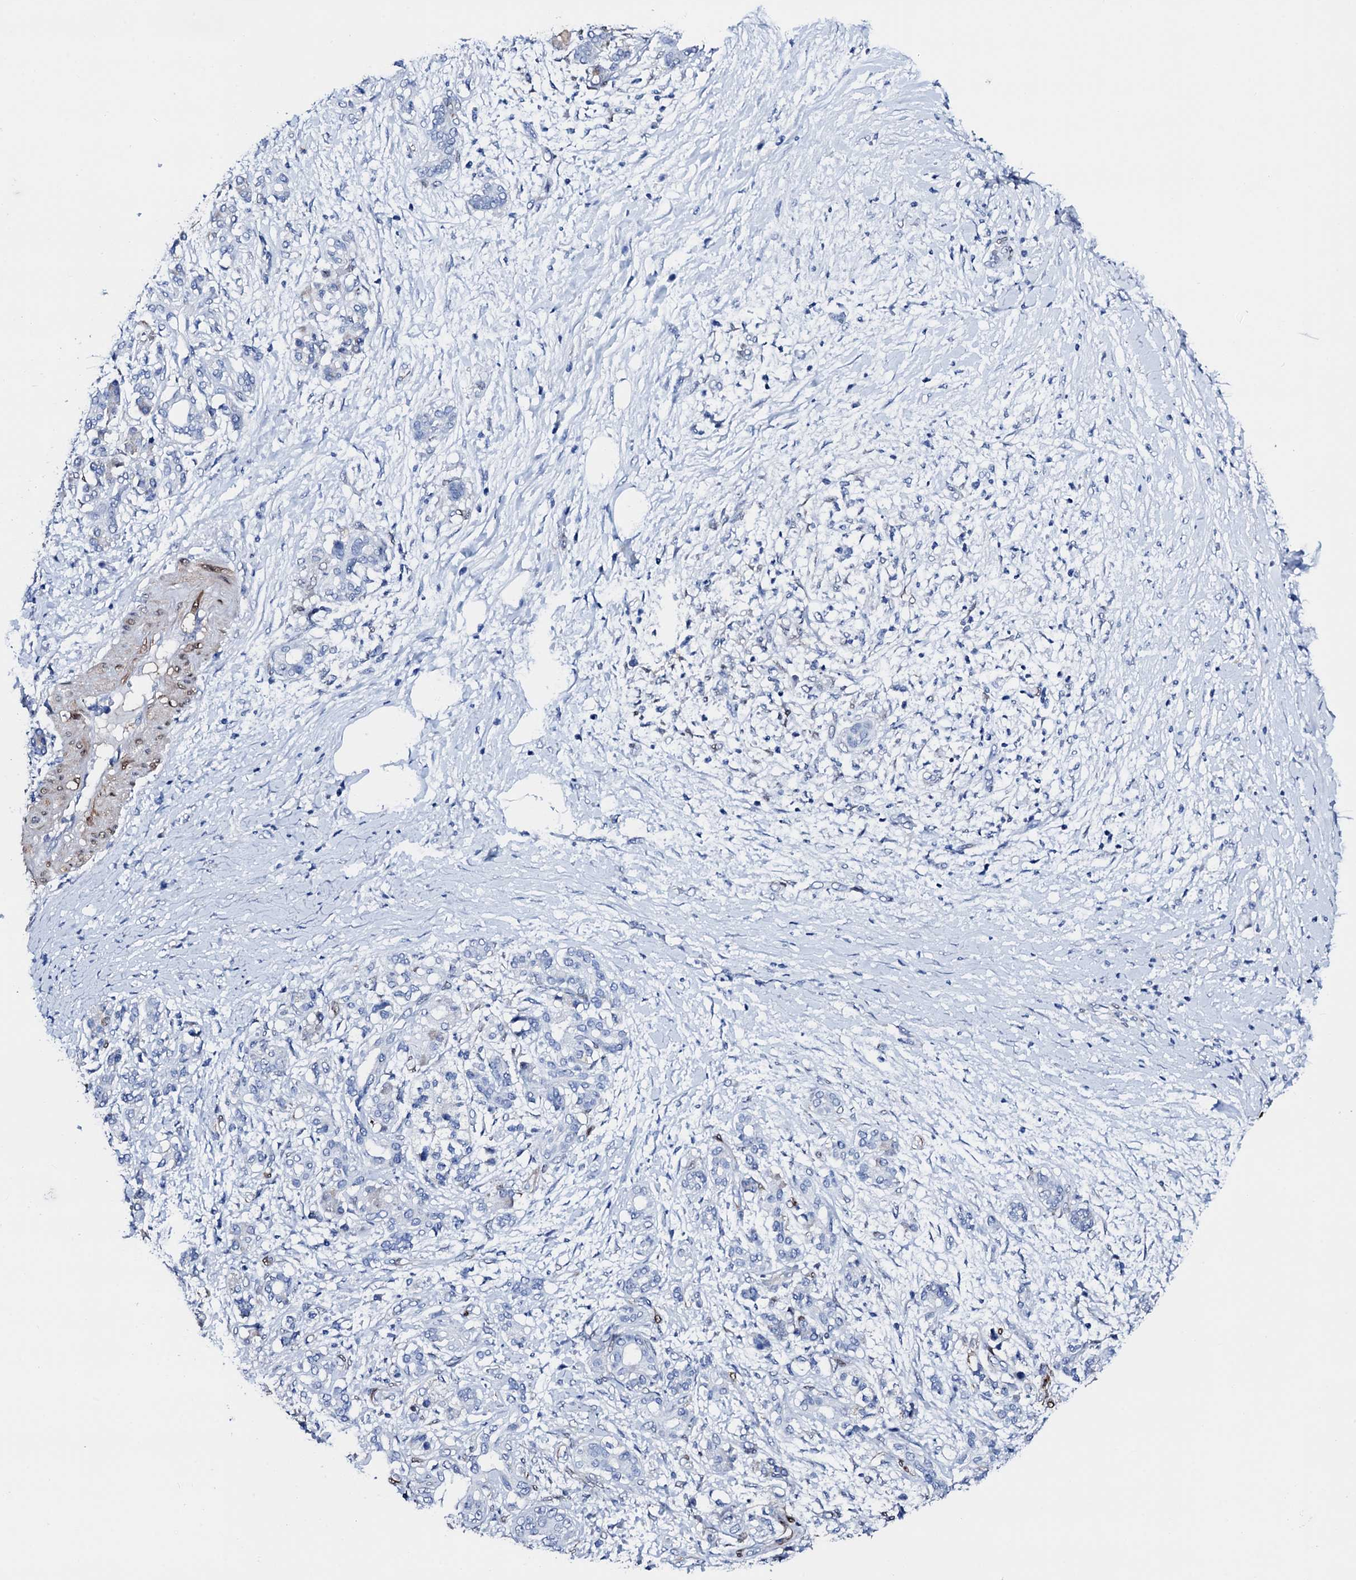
{"staining": {"intensity": "negative", "quantity": "none", "location": "none"}, "tissue": "pancreatic cancer", "cell_type": "Tumor cells", "image_type": "cancer", "snomed": [{"axis": "morphology", "description": "Adenocarcinoma, NOS"}, {"axis": "topography", "description": "Pancreas"}], "caption": "A photomicrograph of pancreatic adenocarcinoma stained for a protein displays no brown staining in tumor cells. (DAB (3,3'-diaminobenzidine) IHC with hematoxylin counter stain).", "gene": "NRIP2", "patient": {"sex": "female", "age": 55}}